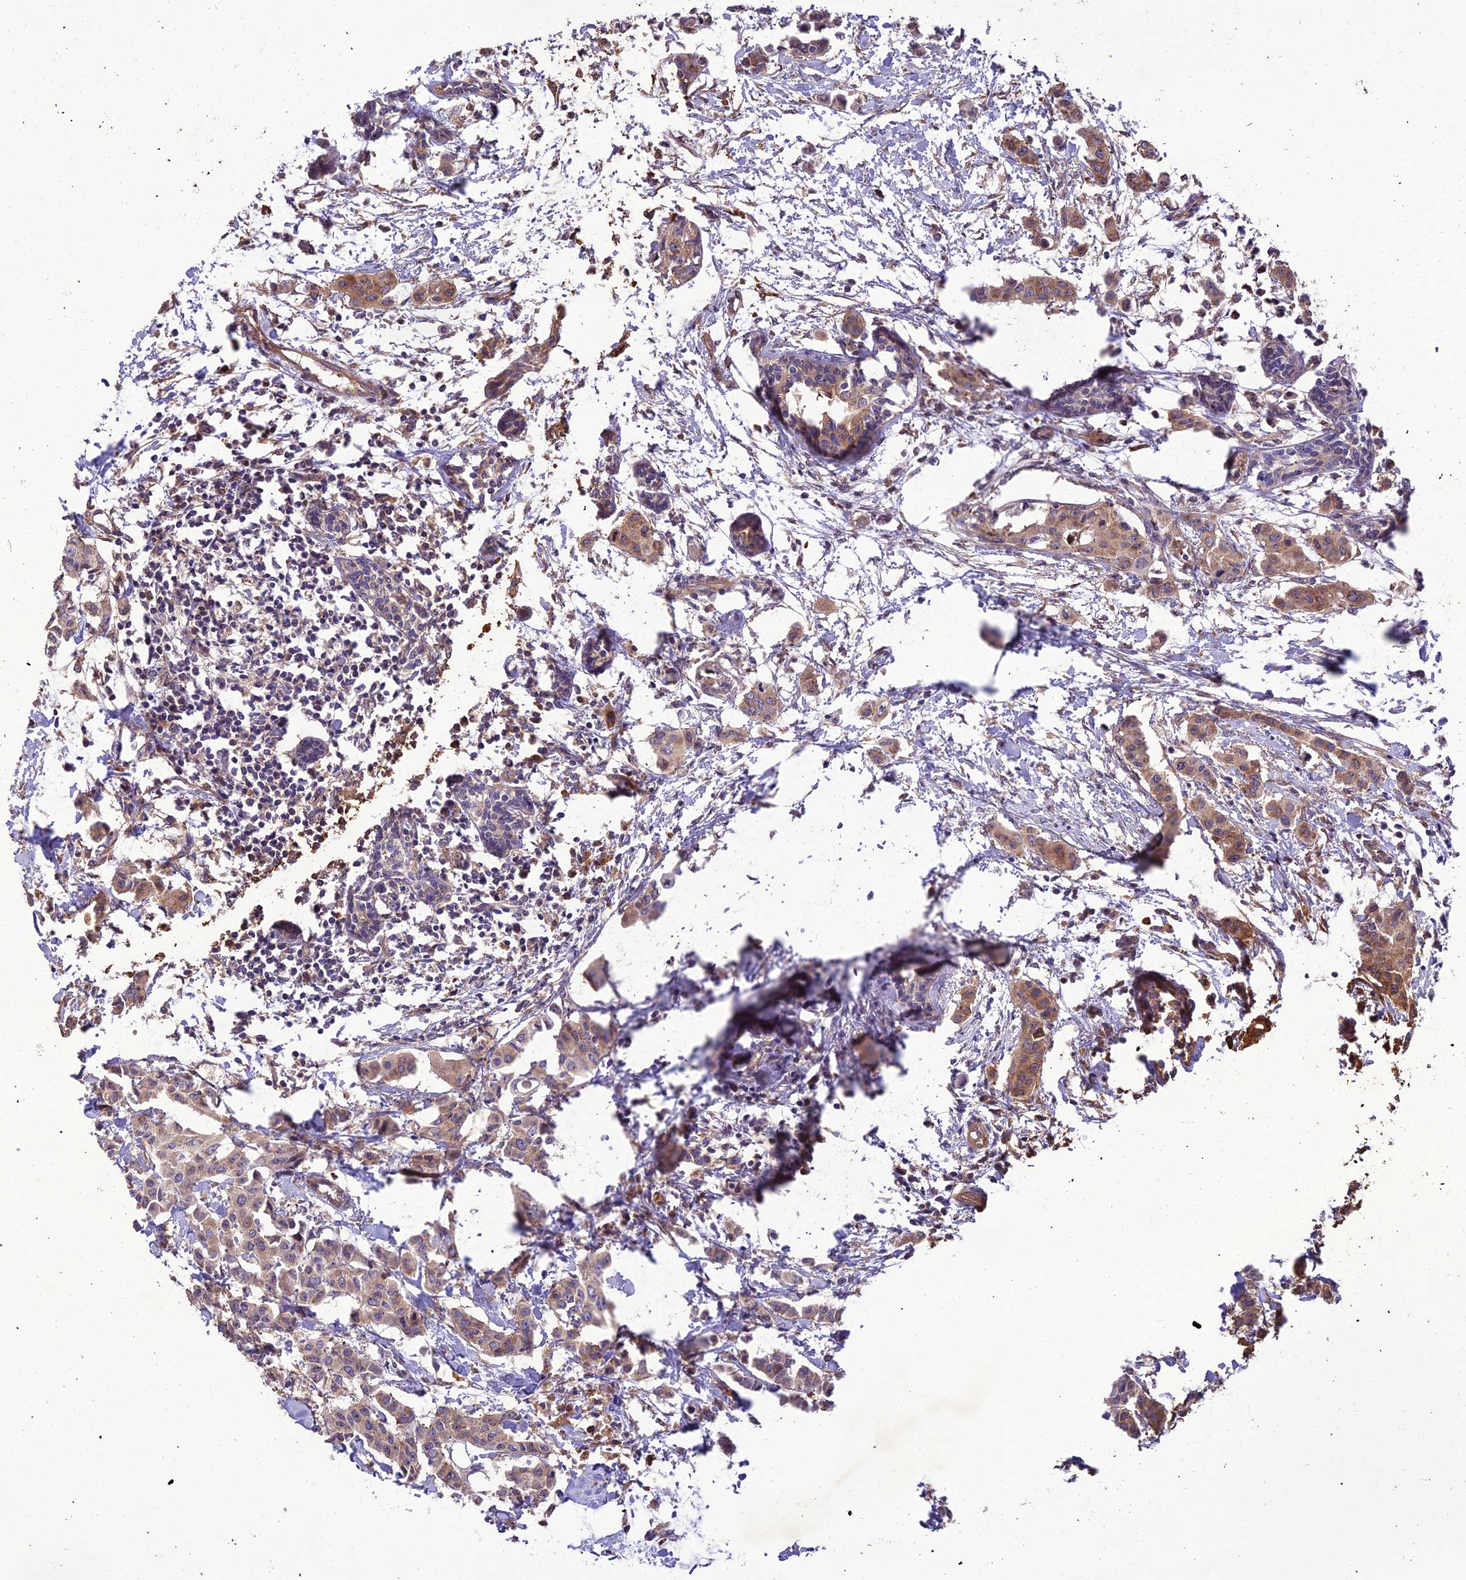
{"staining": {"intensity": "moderate", "quantity": ">75%", "location": "cytoplasmic/membranous"}, "tissue": "breast cancer", "cell_type": "Tumor cells", "image_type": "cancer", "snomed": [{"axis": "morphology", "description": "Duct carcinoma"}, {"axis": "topography", "description": "Breast"}], "caption": "Immunohistochemistry (IHC) photomicrograph of breast infiltrating ductal carcinoma stained for a protein (brown), which displays medium levels of moderate cytoplasmic/membranous expression in approximately >75% of tumor cells.", "gene": "CENPL", "patient": {"sex": "female", "age": 40}}